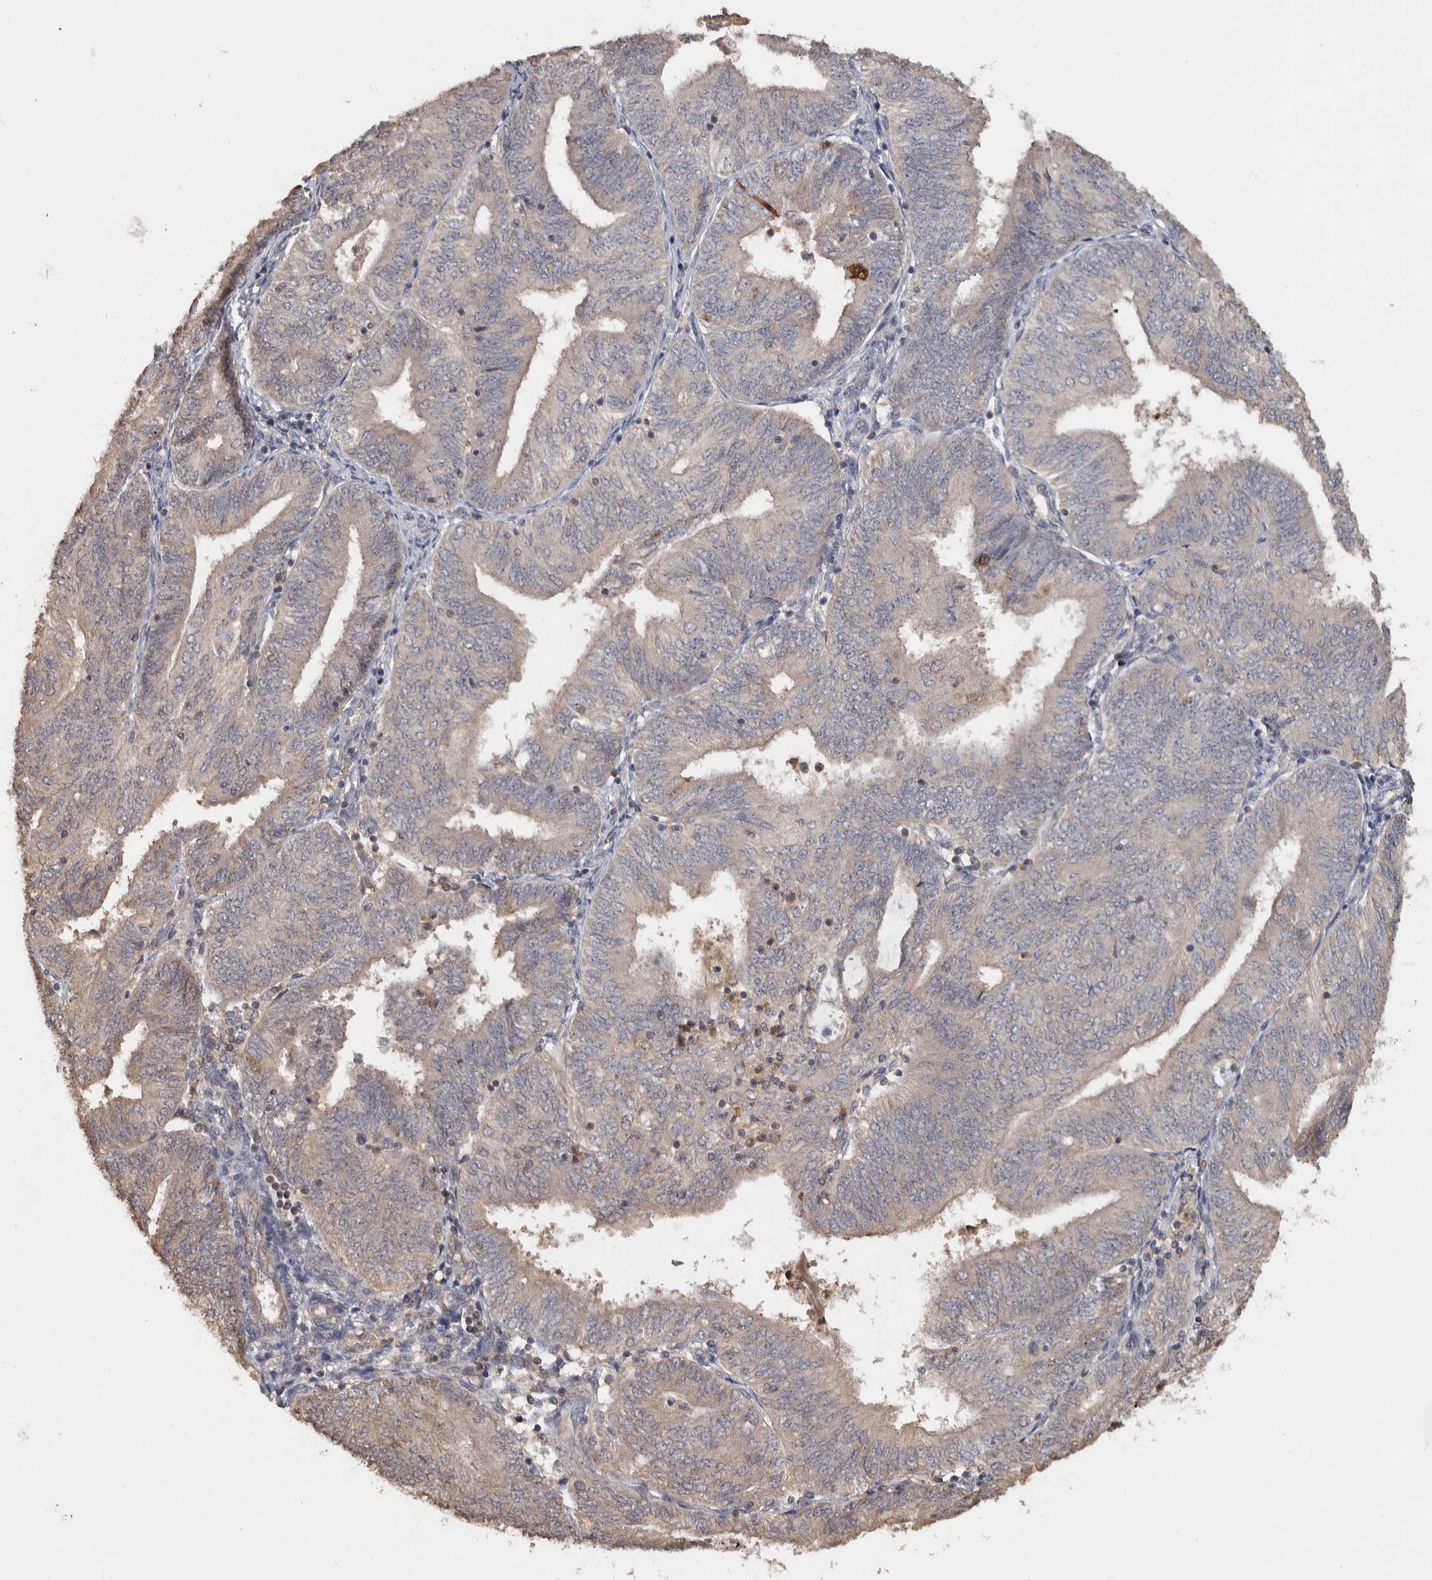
{"staining": {"intensity": "weak", "quantity": "<25%", "location": "cytoplasmic/membranous"}, "tissue": "endometrial cancer", "cell_type": "Tumor cells", "image_type": "cancer", "snomed": [{"axis": "morphology", "description": "Adenocarcinoma, NOS"}, {"axis": "topography", "description": "Endometrium"}], "caption": "This is a histopathology image of immunohistochemistry (IHC) staining of endometrial adenocarcinoma, which shows no staining in tumor cells.", "gene": "EIF3H", "patient": {"sex": "female", "age": 58}}